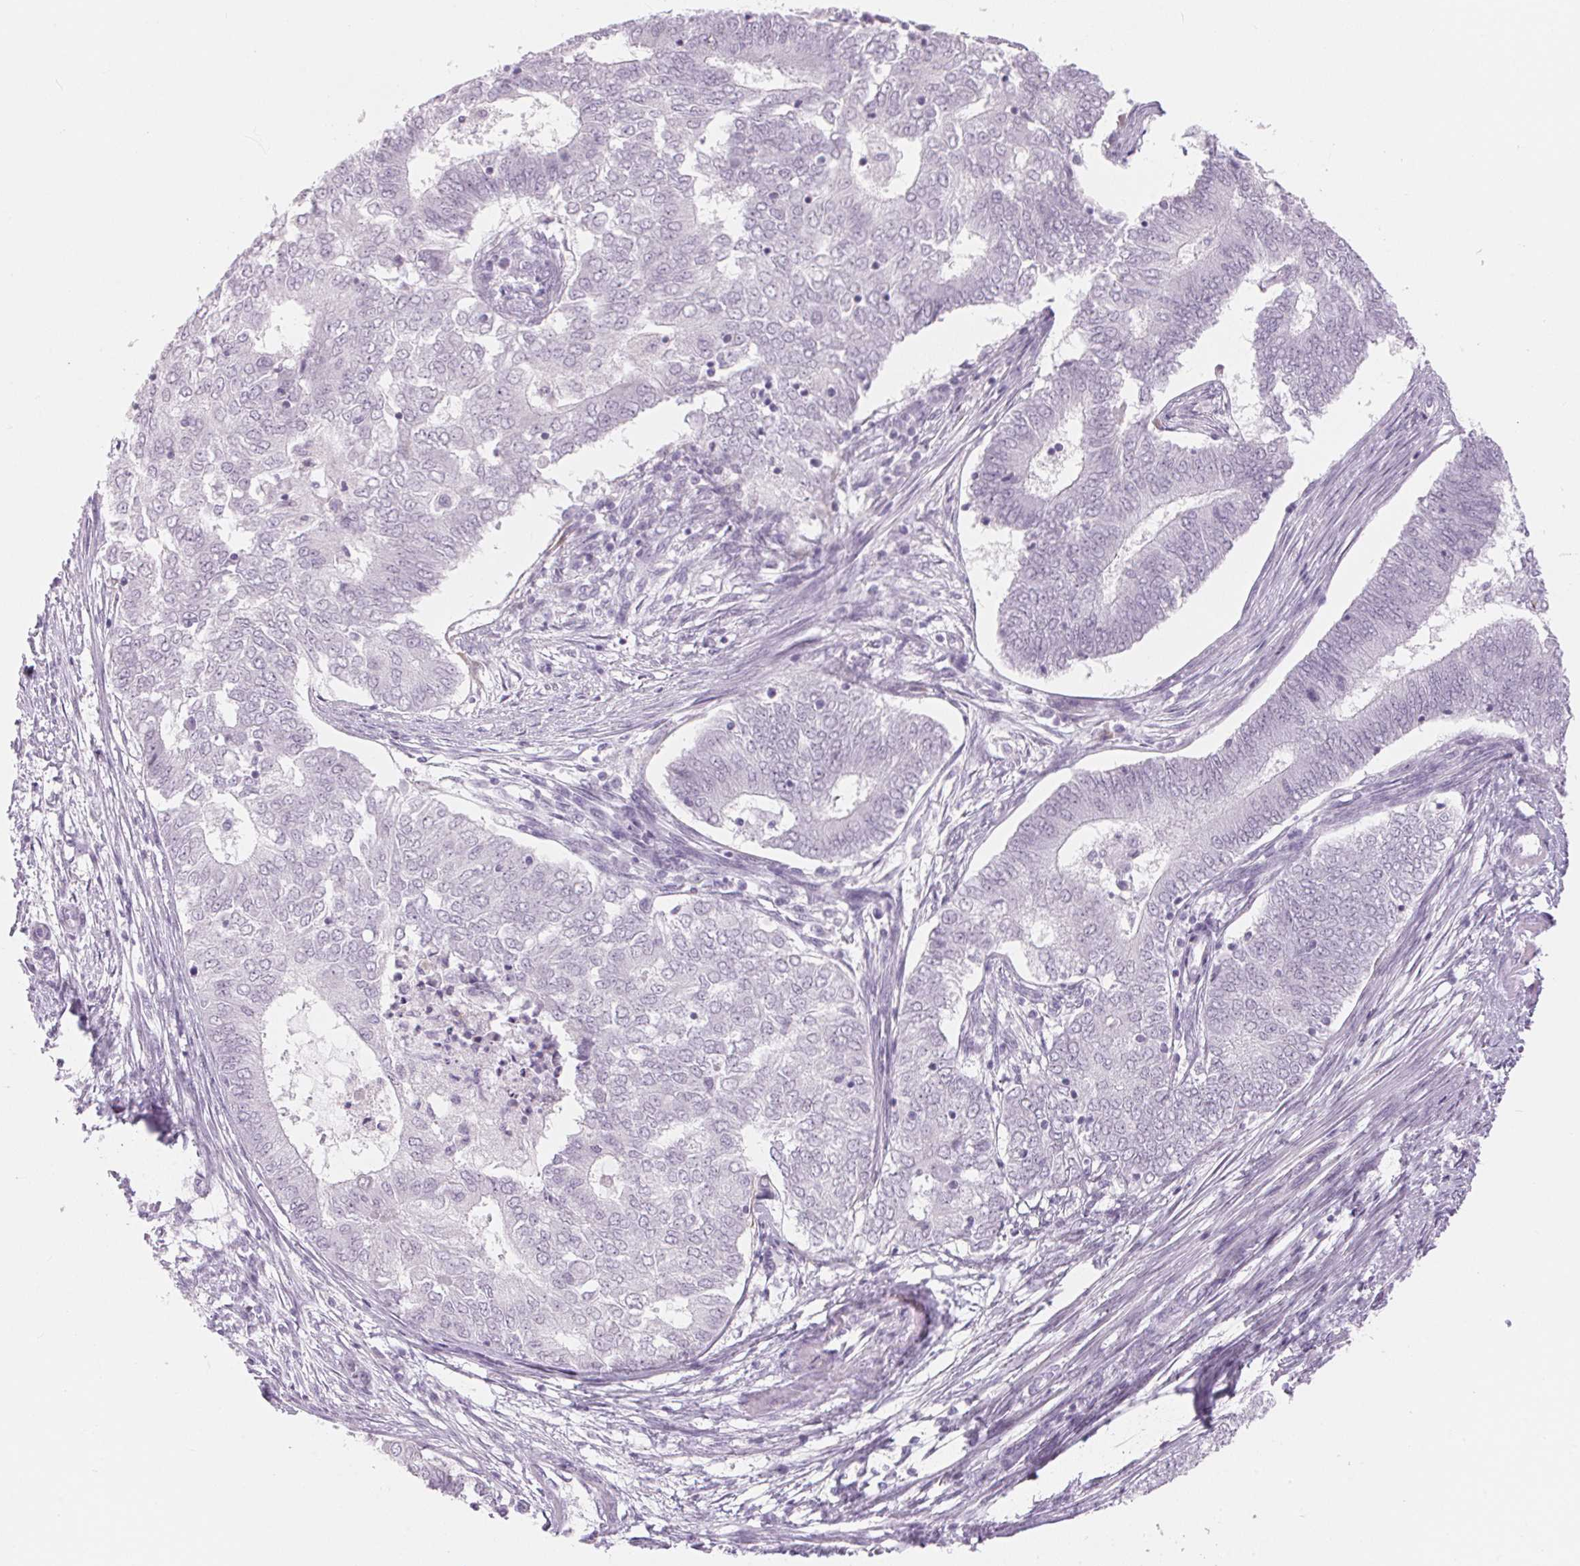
{"staining": {"intensity": "negative", "quantity": "none", "location": "none"}, "tissue": "endometrial cancer", "cell_type": "Tumor cells", "image_type": "cancer", "snomed": [{"axis": "morphology", "description": "Adenocarcinoma, NOS"}, {"axis": "topography", "description": "Endometrium"}], "caption": "This is an IHC image of human endometrial cancer. There is no staining in tumor cells.", "gene": "CADPS", "patient": {"sex": "female", "age": 62}}